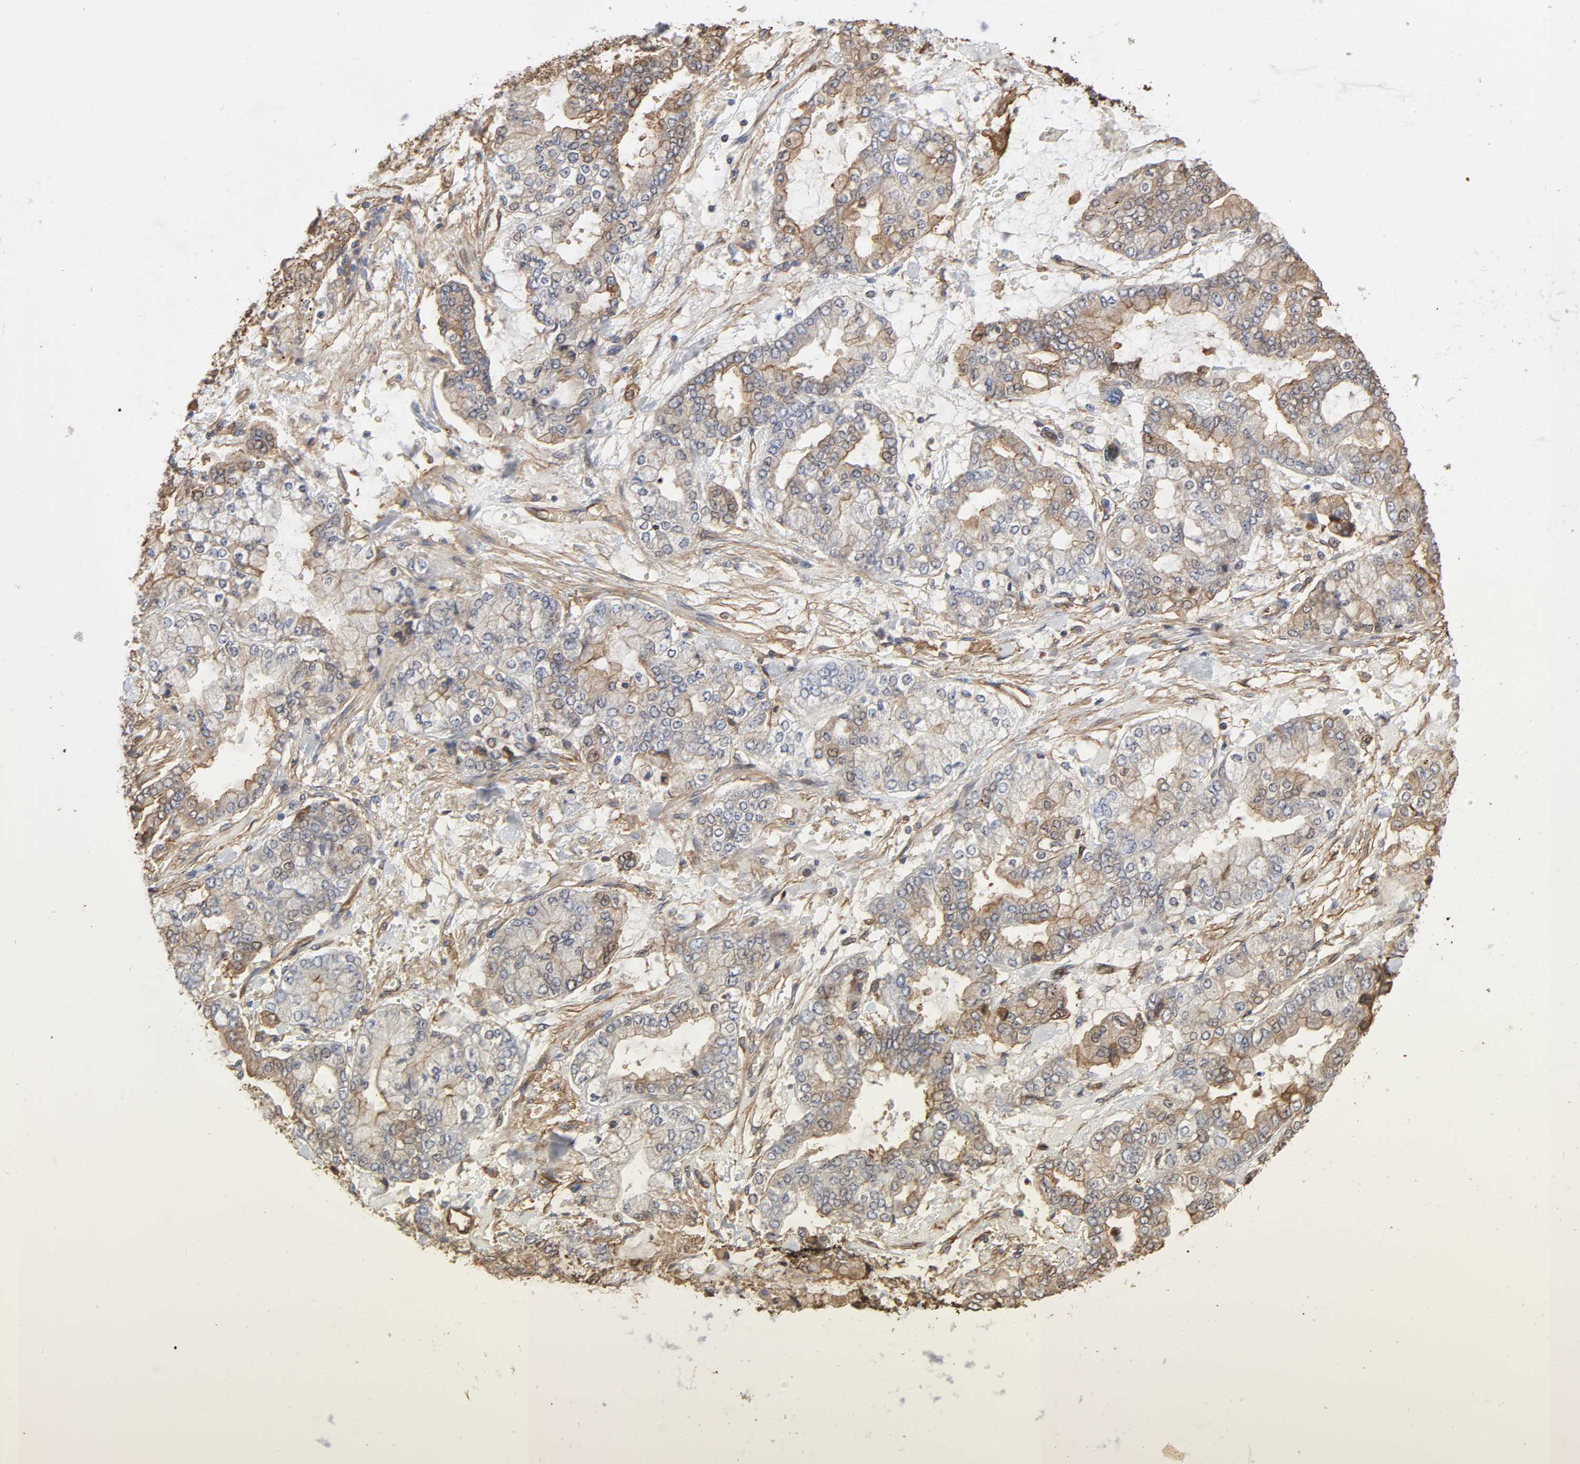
{"staining": {"intensity": "weak", "quantity": "25%-75%", "location": "cytoplasmic/membranous,nuclear"}, "tissue": "stomach cancer", "cell_type": "Tumor cells", "image_type": "cancer", "snomed": [{"axis": "morphology", "description": "Normal tissue, NOS"}, {"axis": "morphology", "description": "Adenocarcinoma, NOS"}, {"axis": "topography", "description": "Stomach, upper"}, {"axis": "topography", "description": "Stomach"}], "caption": "Immunohistochemical staining of human stomach adenocarcinoma displays low levels of weak cytoplasmic/membranous and nuclear positivity in approximately 25%-75% of tumor cells.", "gene": "ANXA2", "patient": {"sex": "male", "age": 76}}